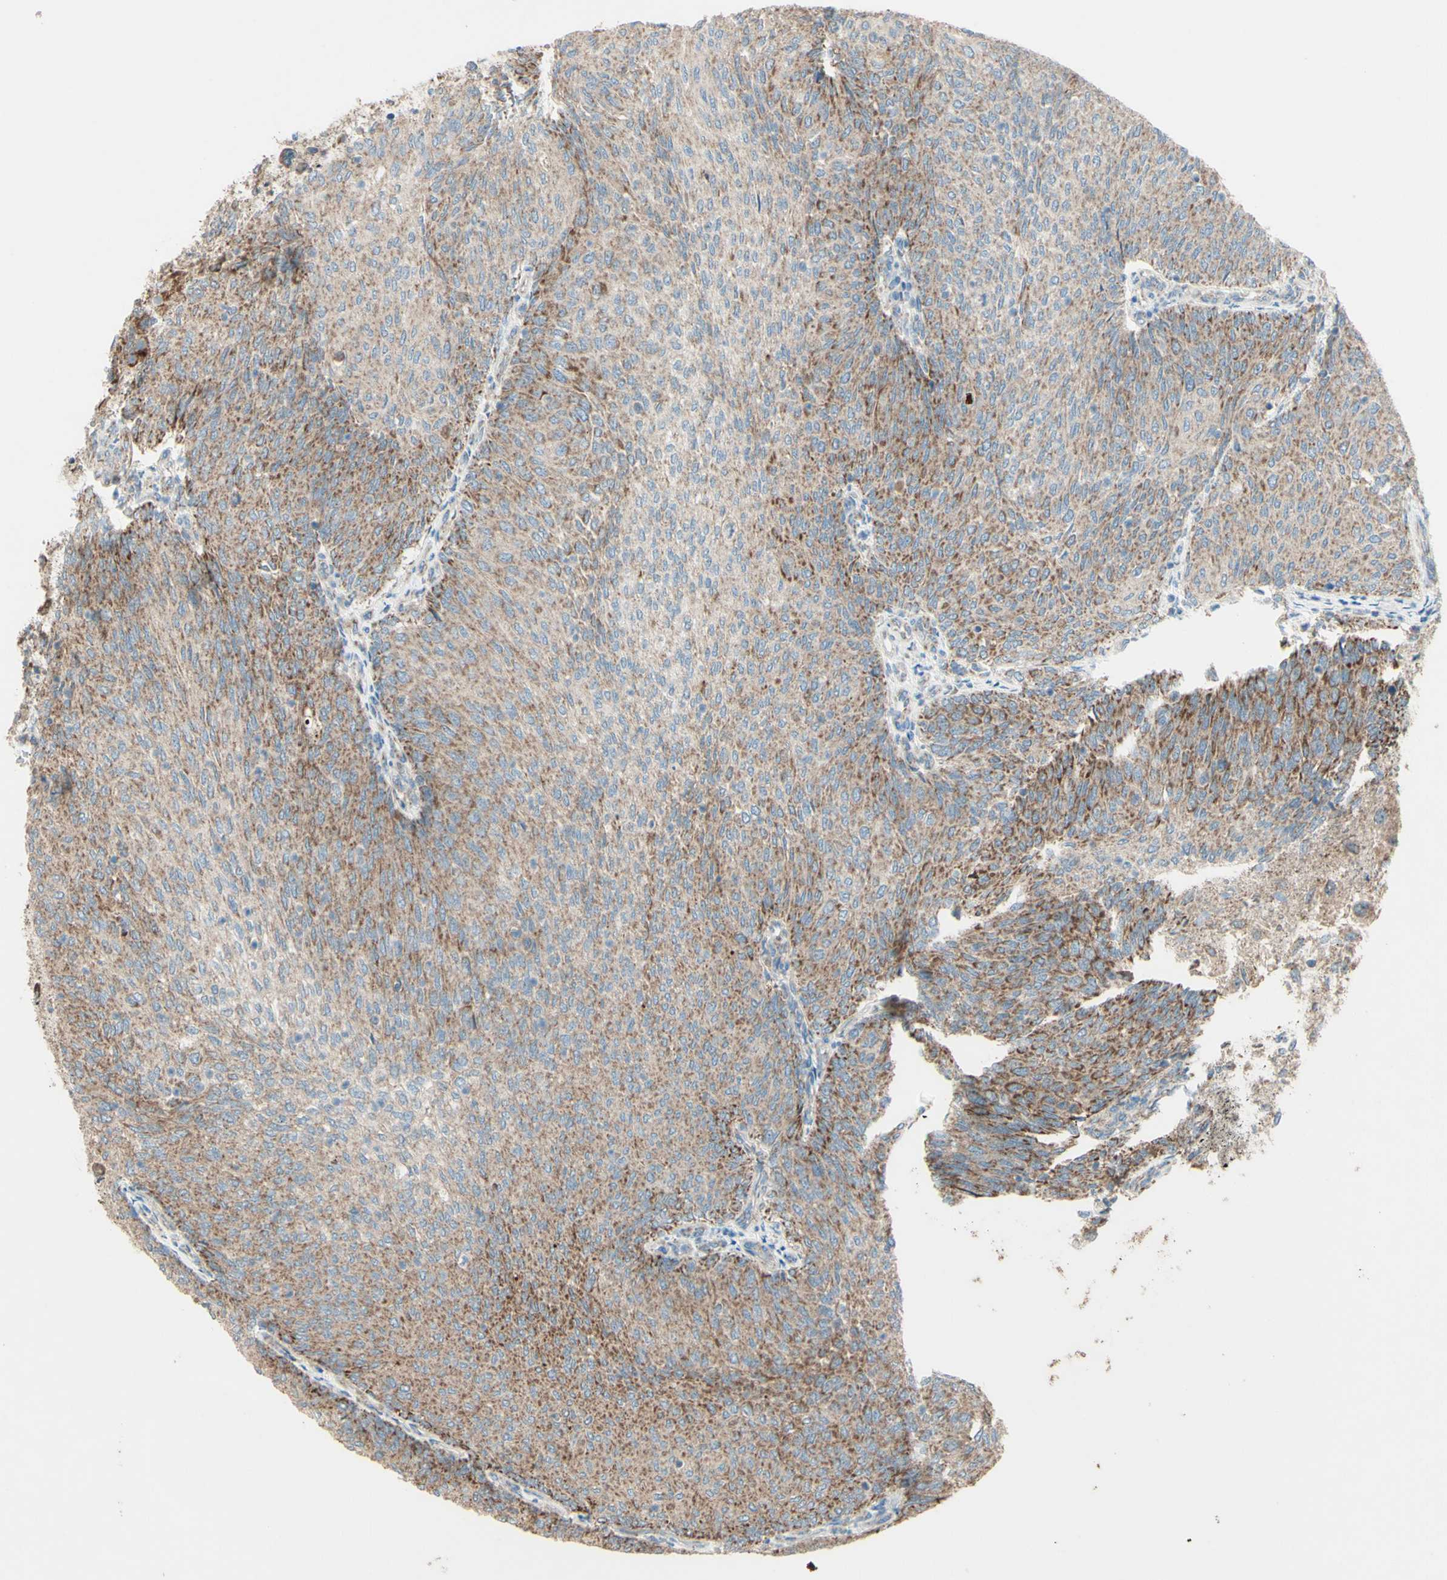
{"staining": {"intensity": "moderate", "quantity": ">75%", "location": "cytoplasmic/membranous"}, "tissue": "urothelial cancer", "cell_type": "Tumor cells", "image_type": "cancer", "snomed": [{"axis": "morphology", "description": "Urothelial carcinoma, Low grade"}, {"axis": "topography", "description": "Urinary bladder"}], "caption": "High-magnification brightfield microscopy of urothelial cancer stained with DAB (brown) and counterstained with hematoxylin (blue). tumor cells exhibit moderate cytoplasmic/membranous expression is identified in approximately>75% of cells.", "gene": "RHOT1", "patient": {"sex": "female", "age": 79}}